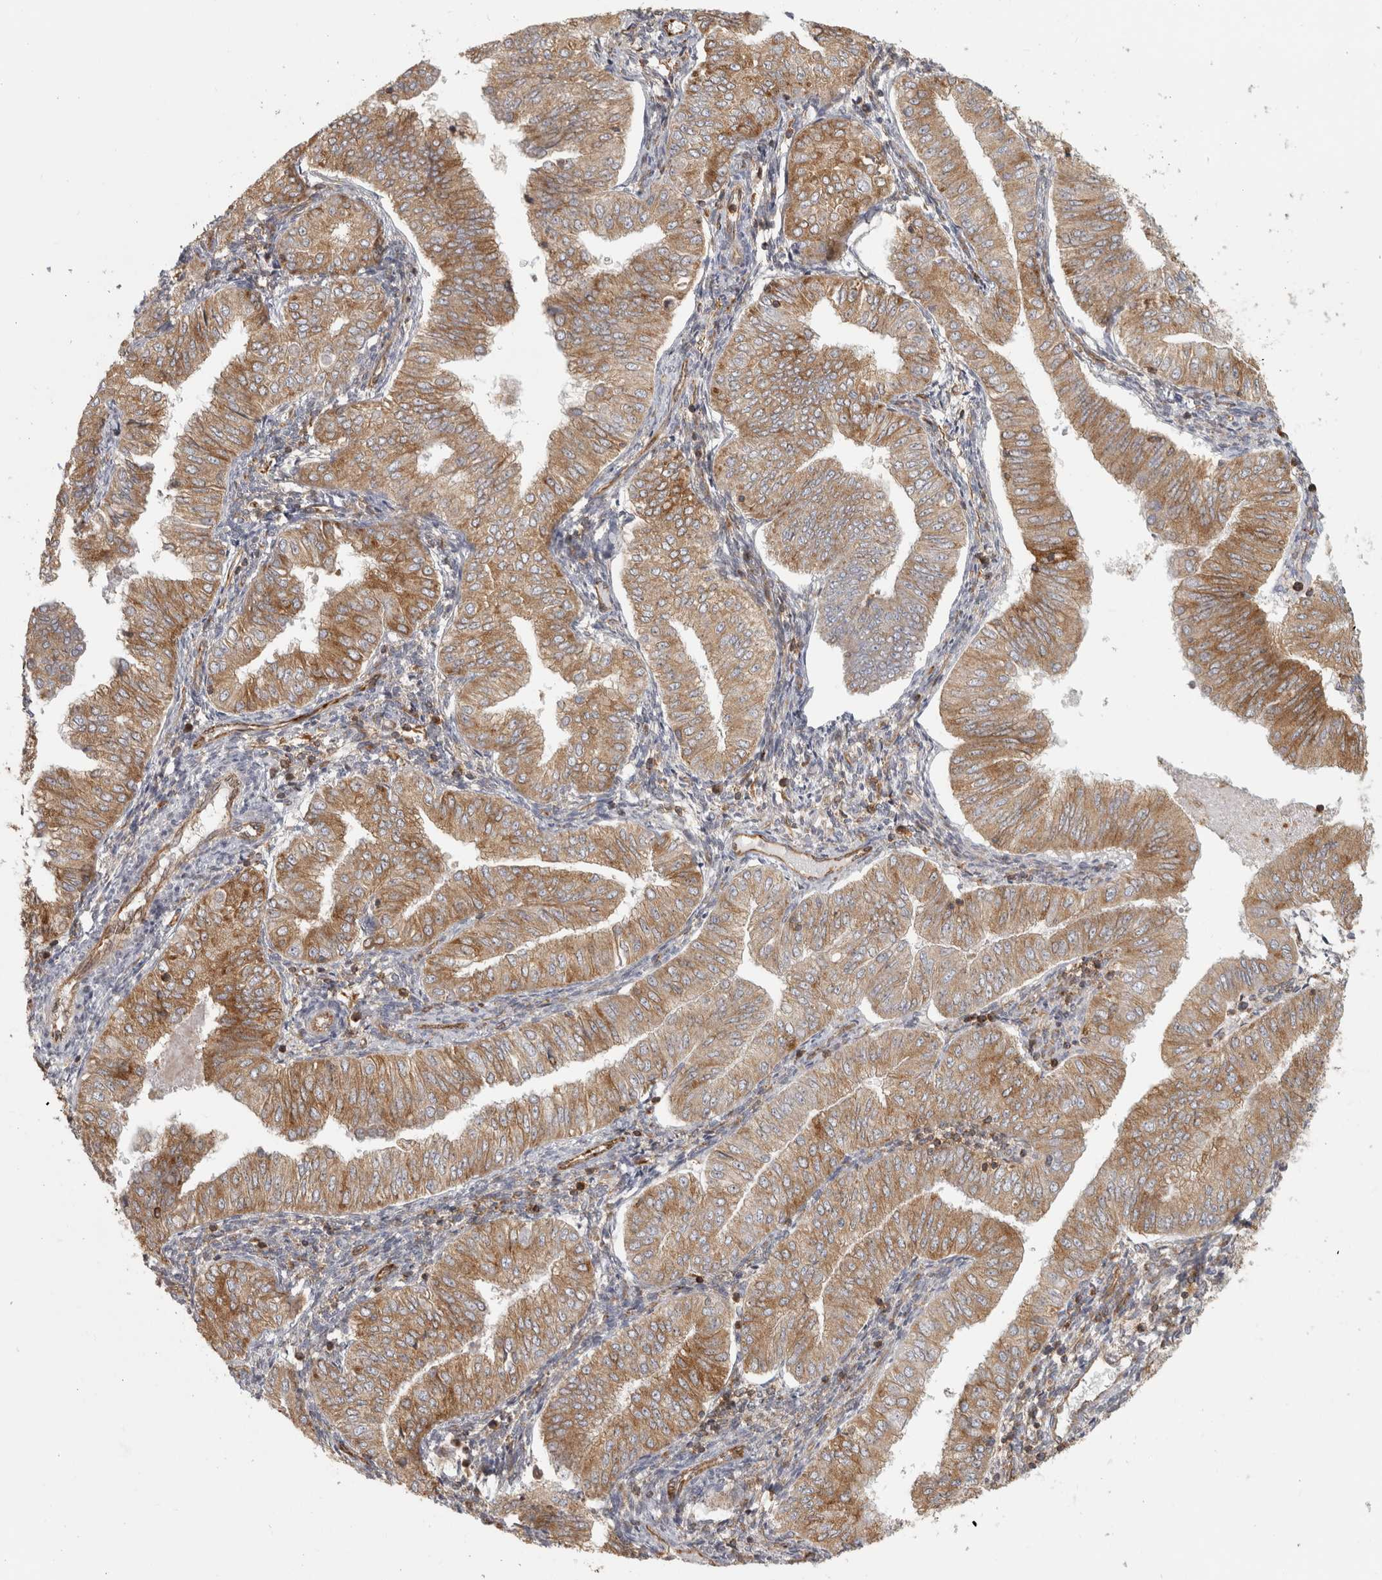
{"staining": {"intensity": "moderate", "quantity": ">75%", "location": "cytoplasmic/membranous"}, "tissue": "endometrial cancer", "cell_type": "Tumor cells", "image_type": "cancer", "snomed": [{"axis": "morphology", "description": "Normal tissue, NOS"}, {"axis": "morphology", "description": "Adenocarcinoma, NOS"}, {"axis": "topography", "description": "Endometrium"}], "caption": "Protein positivity by immunohistochemistry displays moderate cytoplasmic/membranous expression in approximately >75% of tumor cells in endometrial adenocarcinoma.", "gene": "HLA-E", "patient": {"sex": "female", "age": 53}}